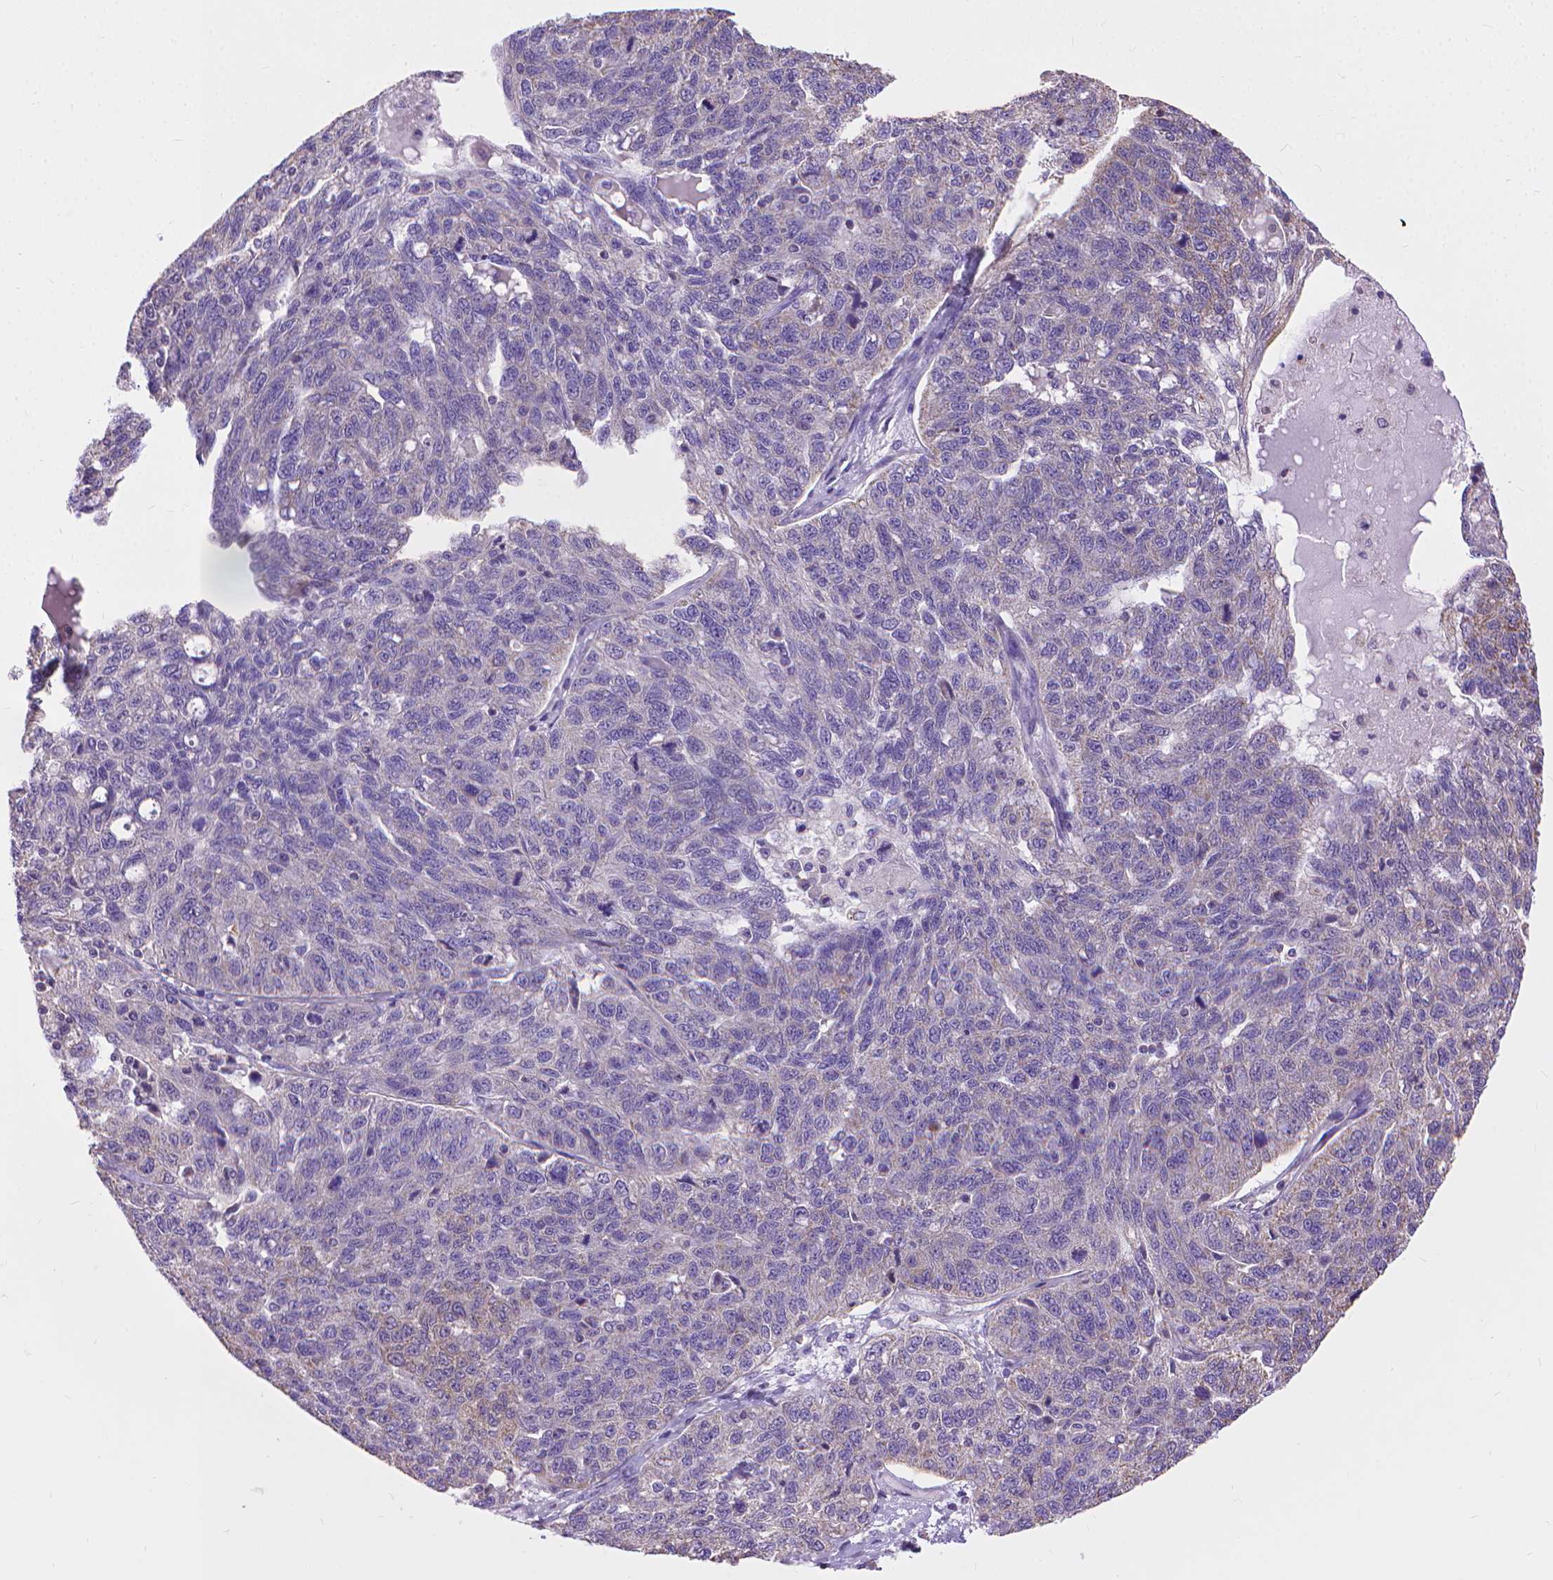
{"staining": {"intensity": "negative", "quantity": "none", "location": "none"}, "tissue": "ovarian cancer", "cell_type": "Tumor cells", "image_type": "cancer", "snomed": [{"axis": "morphology", "description": "Cystadenocarcinoma, serous, NOS"}, {"axis": "topography", "description": "Ovary"}], "caption": "DAB immunohistochemical staining of ovarian cancer (serous cystadenocarcinoma) shows no significant staining in tumor cells.", "gene": "SYN1", "patient": {"sex": "female", "age": 71}}